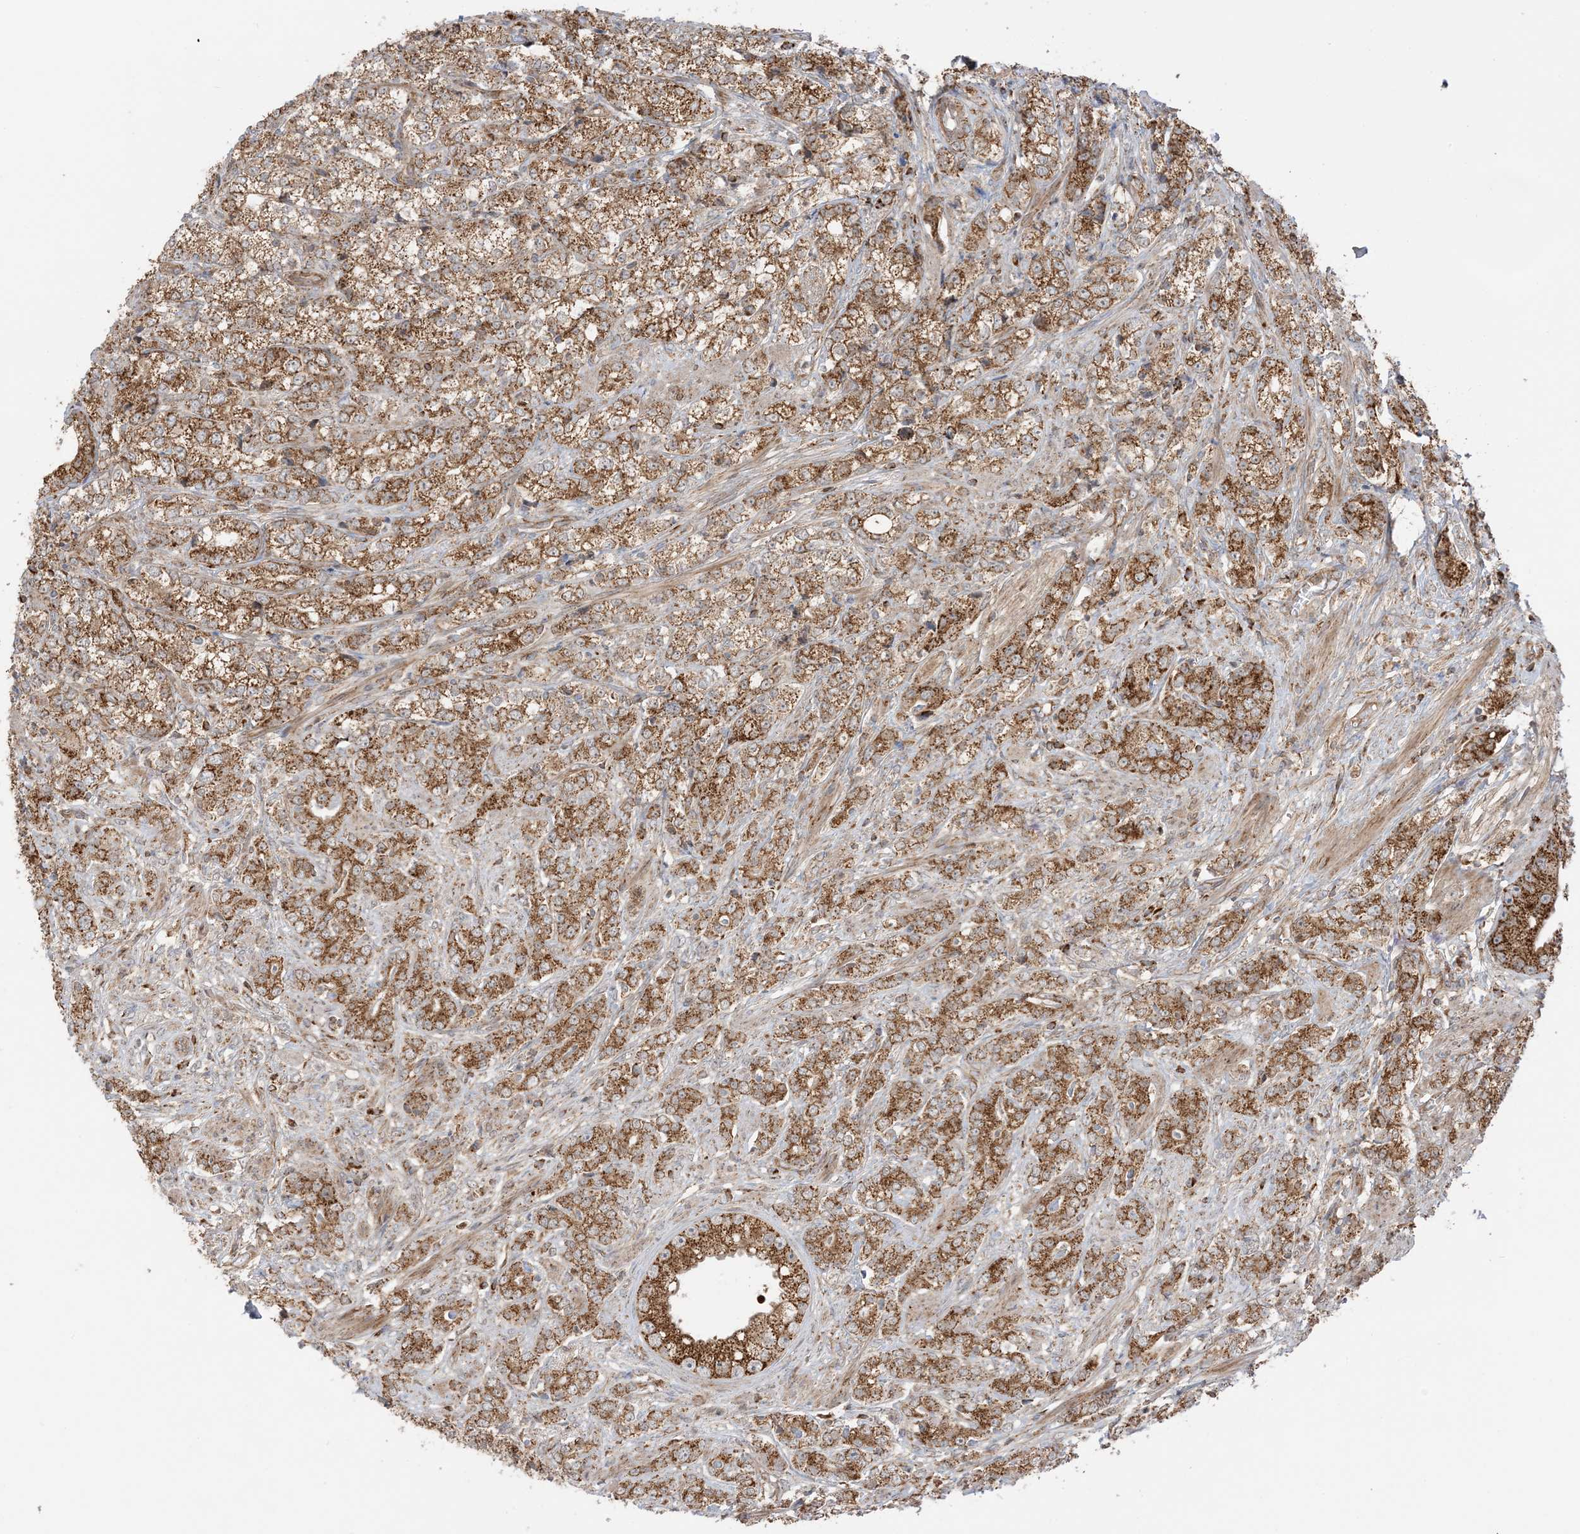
{"staining": {"intensity": "strong", "quantity": ">75%", "location": "cytoplasmic/membranous"}, "tissue": "prostate cancer", "cell_type": "Tumor cells", "image_type": "cancer", "snomed": [{"axis": "morphology", "description": "Adenocarcinoma, High grade"}, {"axis": "topography", "description": "Prostate"}], "caption": "Prostate adenocarcinoma (high-grade) was stained to show a protein in brown. There is high levels of strong cytoplasmic/membranous expression in about >75% of tumor cells.", "gene": "N4BP3", "patient": {"sex": "male", "age": 69}}